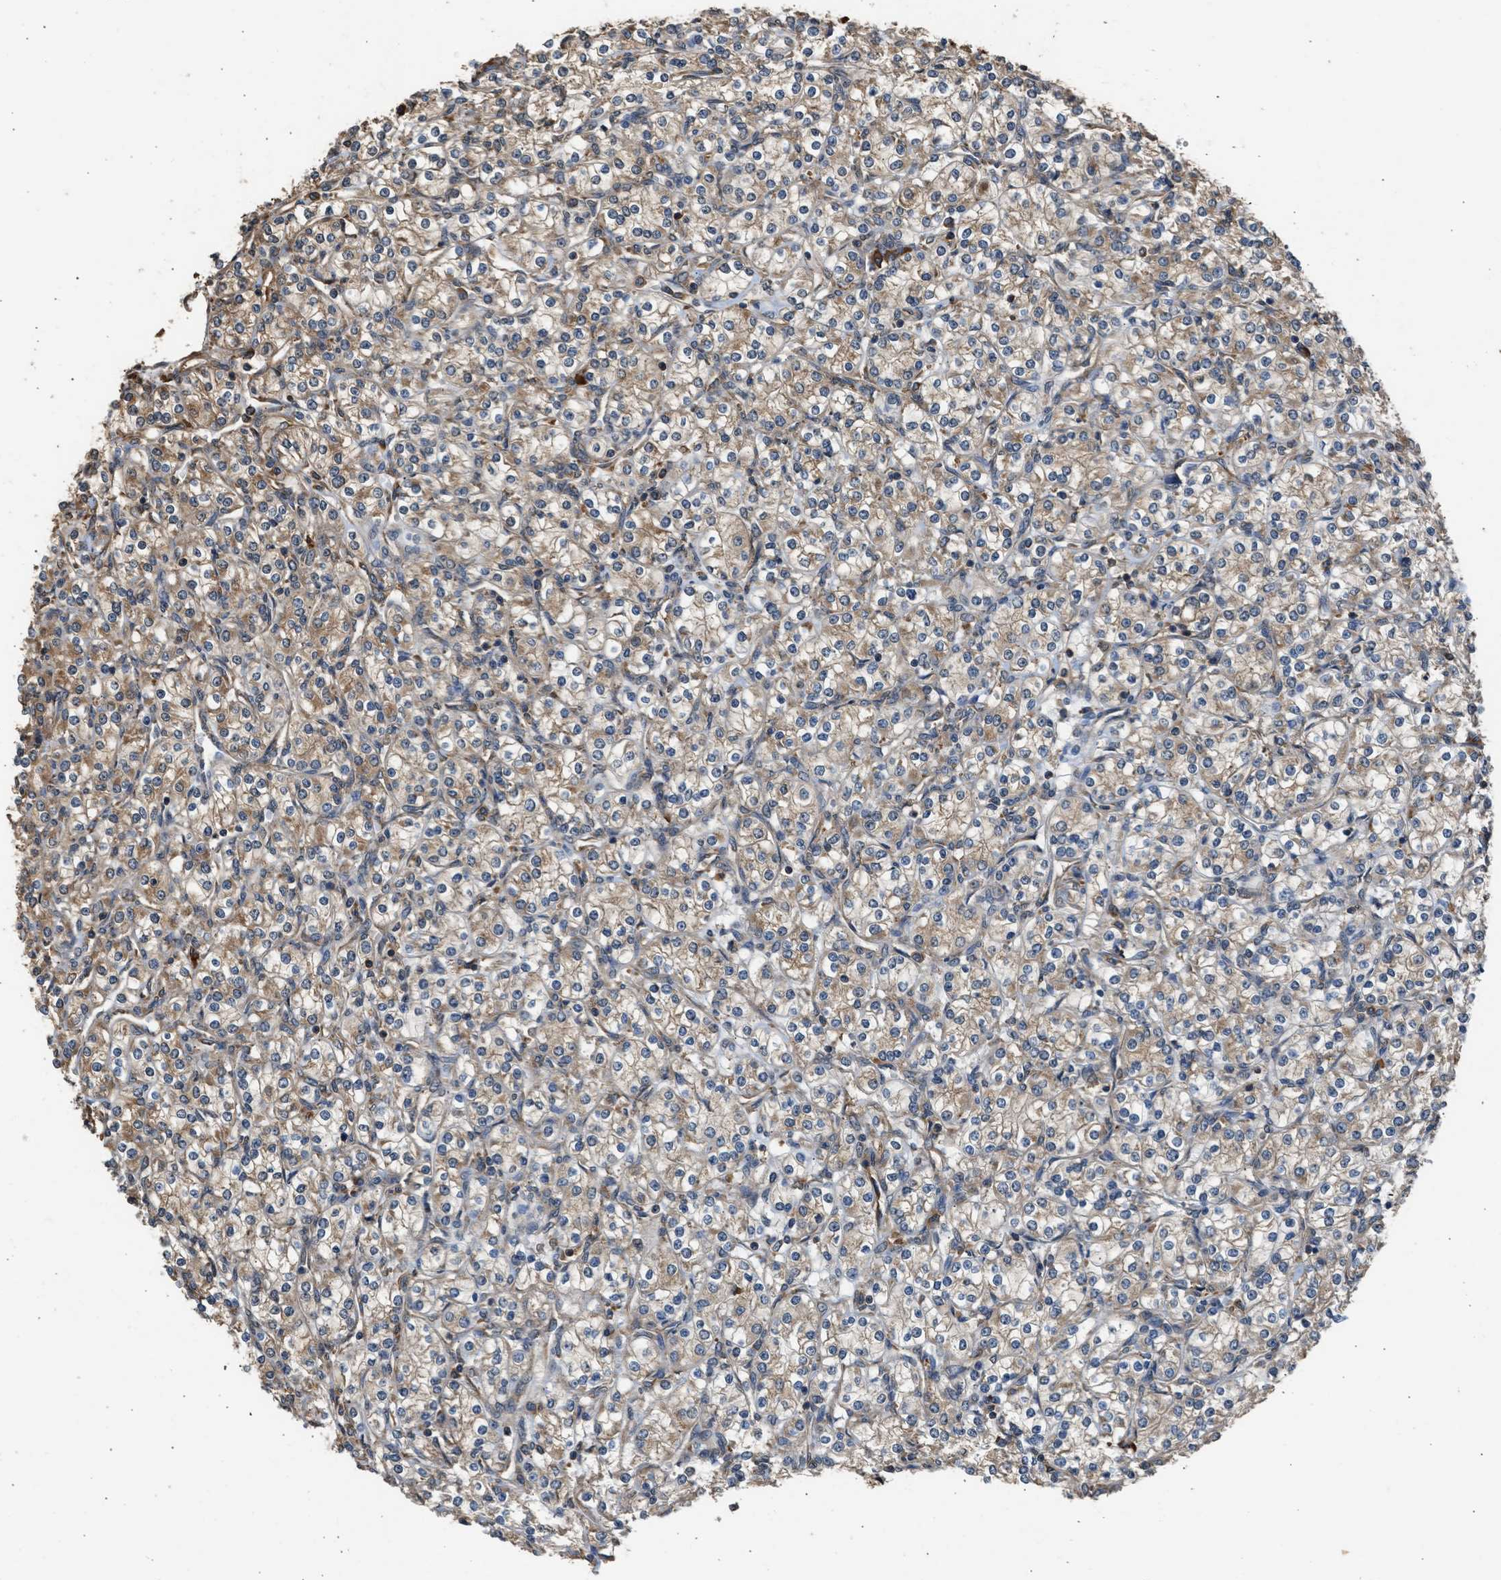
{"staining": {"intensity": "moderate", "quantity": ">75%", "location": "cytoplasmic/membranous"}, "tissue": "renal cancer", "cell_type": "Tumor cells", "image_type": "cancer", "snomed": [{"axis": "morphology", "description": "Adenocarcinoma, NOS"}, {"axis": "topography", "description": "Kidney"}], "caption": "Tumor cells display moderate cytoplasmic/membranous positivity in approximately >75% of cells in adenocarcinoma (renal).", "gene": "SLC36A4", "patient": {"sex": "male", "age": 77}}